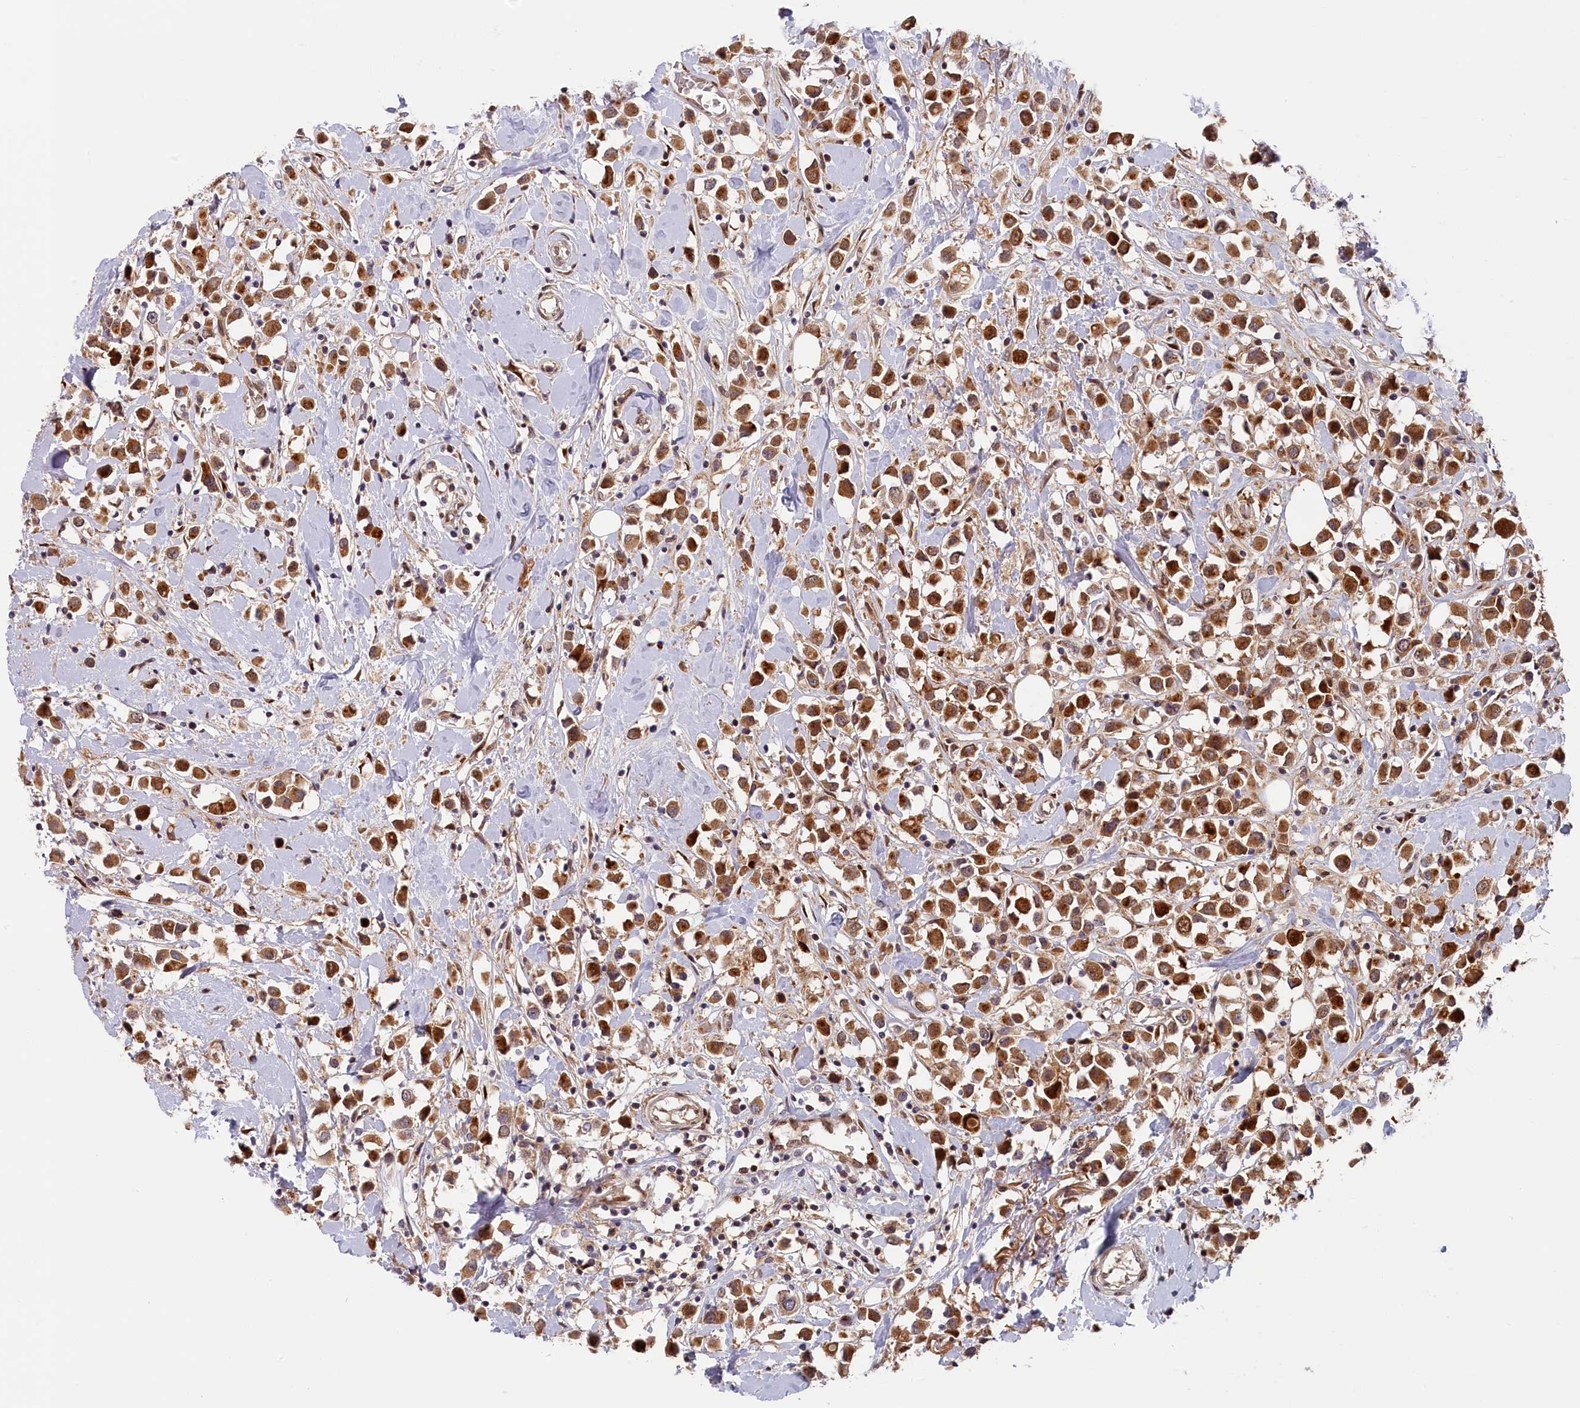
{"staining": {"intensity": "moderate", "quantity": ">75%", "location": "cytoplasmic/membranous,nuclear"}, "tissue": "breast cancer", "cell_type": "Tumor cells", "image_type": "cancer", "snomed": [{"axis": "morphology", "description": "Duct carcinoma"}, {"axis": "topography", "description": "Breast"}], "caption": "The photomicrograph shows a brown stain indicating the presence of a protein in the cytoplasmic/membranous and nuclear of tumor cells in breast cancer (intraductal carcinoma).", "gene": "CHST12", "patient": {"sex": "female", "age": 61}}